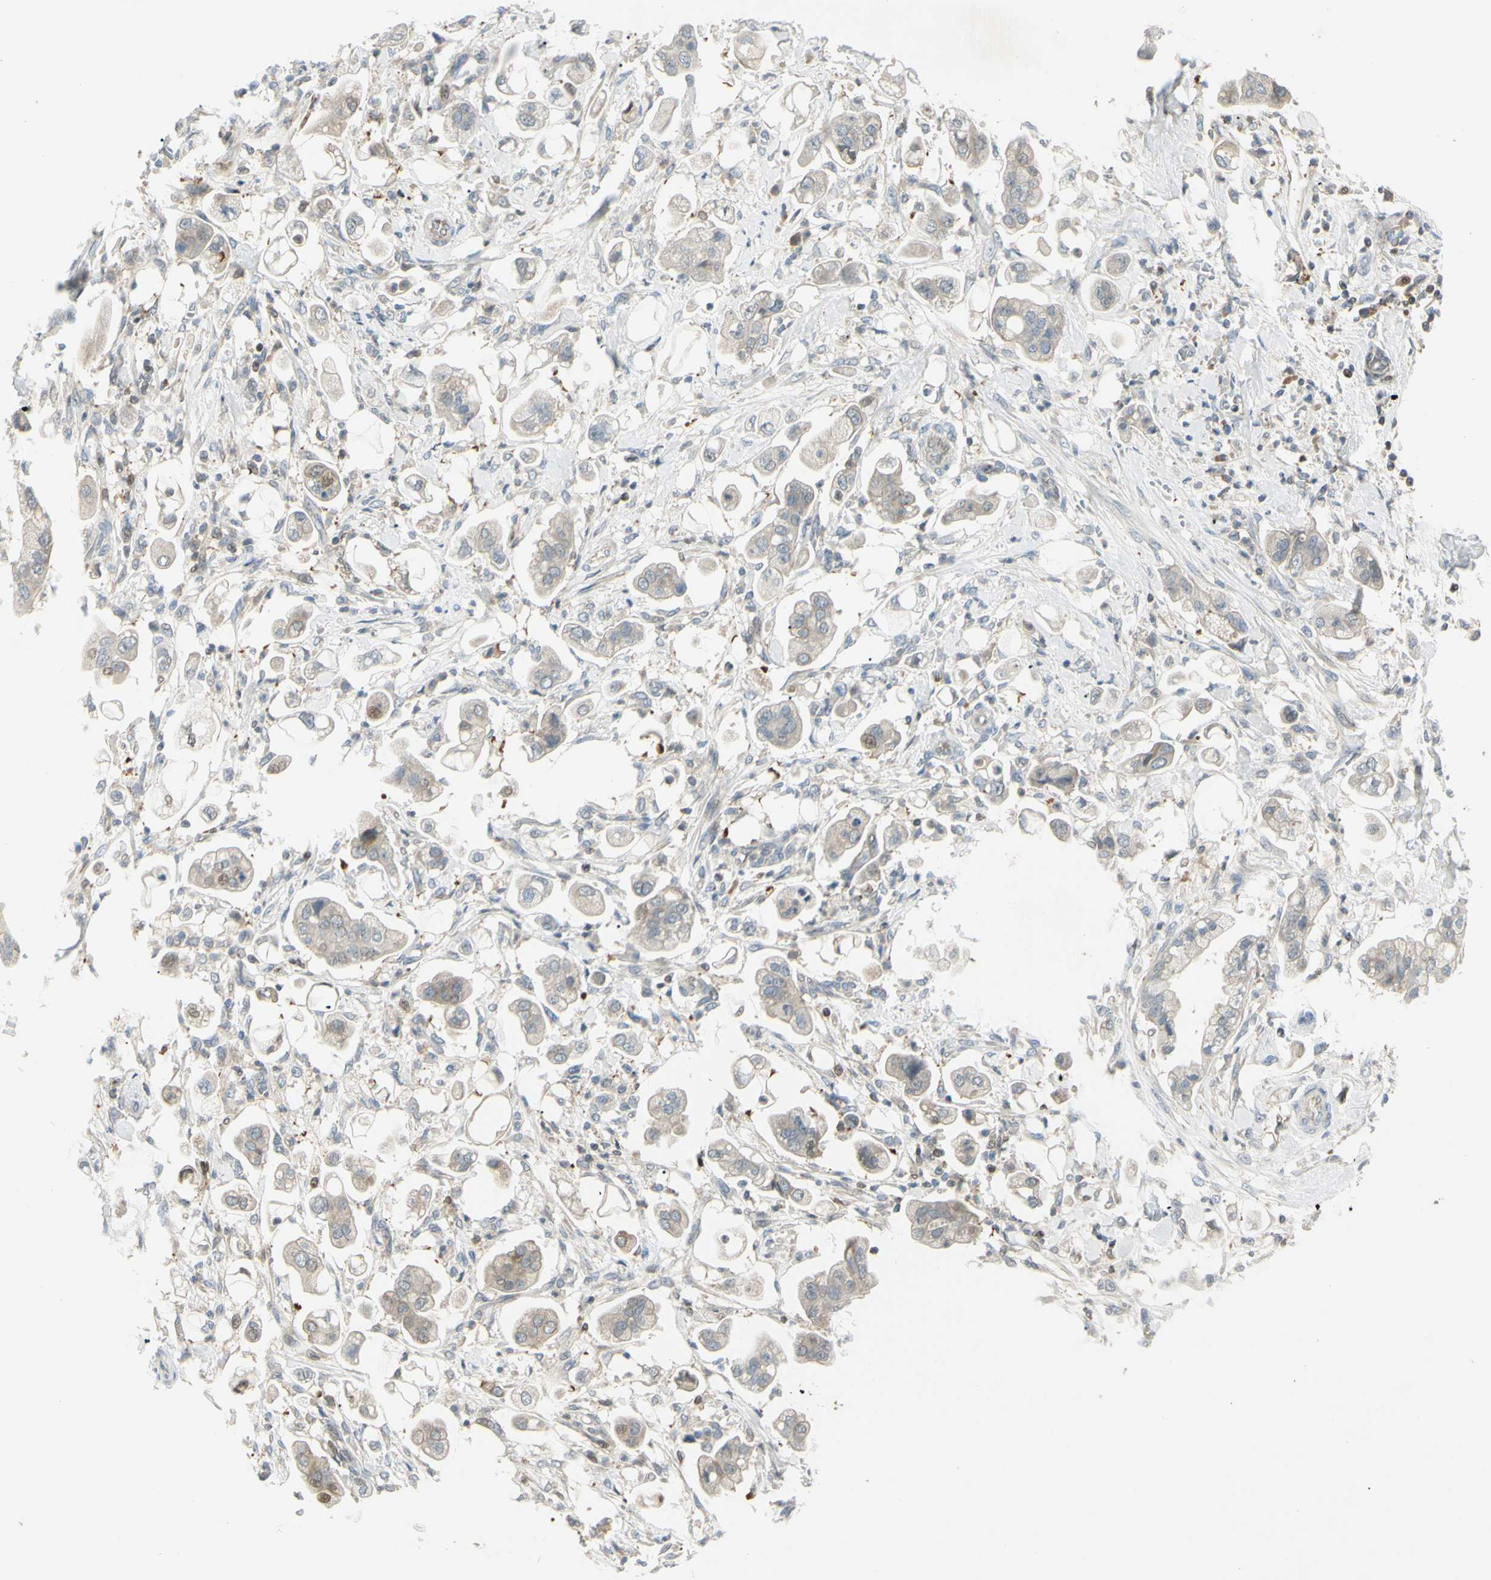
{"staining": {"intensity": "negative", "quantity": "none", "location": "none"}, "tissue": "stomach cancer", "cell_type": "Tumor cells", "image_type": "cancer", "snomed": [{"axis": "morphology", "description": "Adenocarcinoma, NOS"}, {"axis": "topography", "description": "Stomach"}], "caption": "A high-resolution image shows IHC staining of stomach cancer, which reveals no significant expression in tumor cells.", "gene": "C1orf159", "patient": {"sex": "male", "age": 62}}